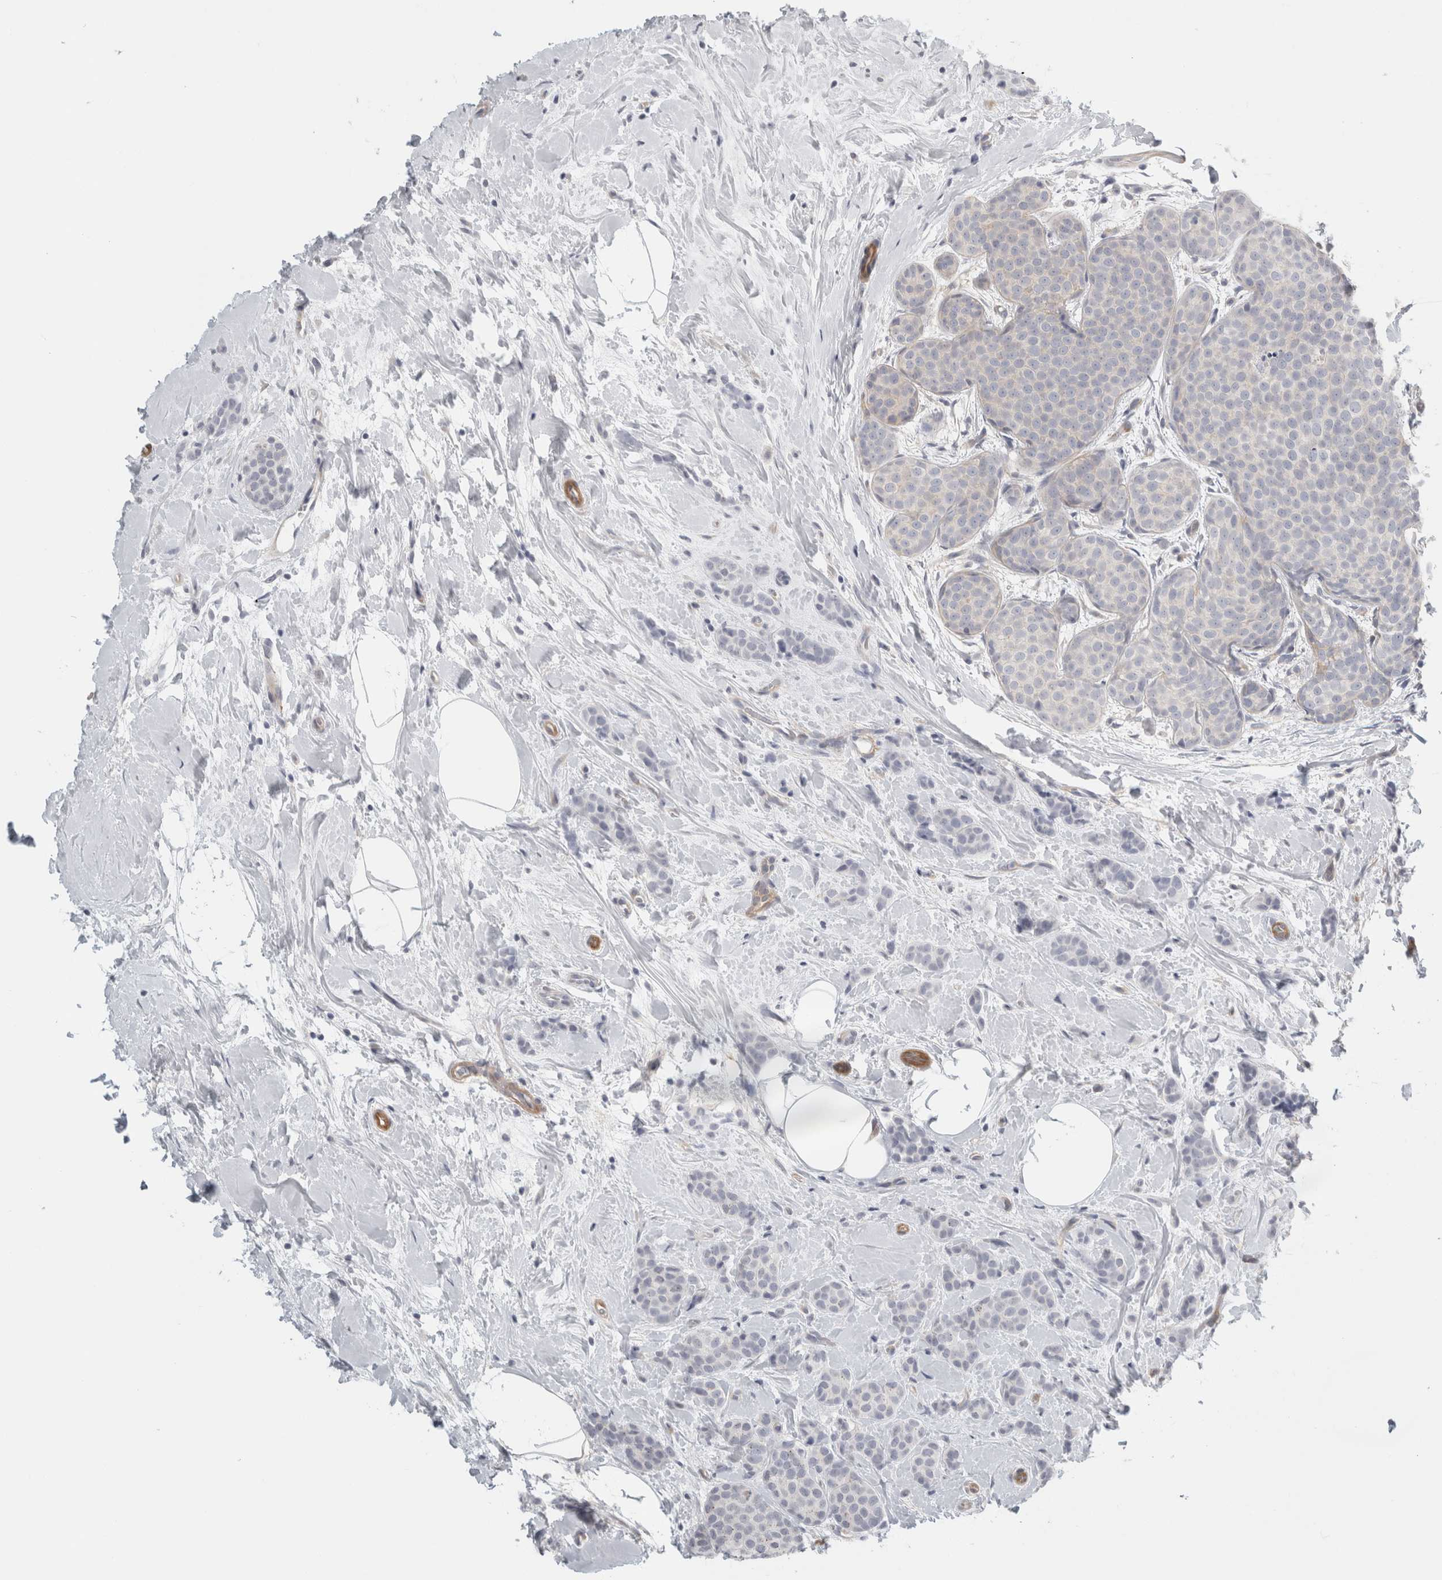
{"staining": {"intensity": "negative", "quantity": "none", "location": "none"}, "tissue": "breast cancer", "cell_type": "Tumor cells", "image_type": "cancer", "snomed": [{"axis": "morphology", "description": "Lobular carcinoma, in situ"}, {"axis": "morphology", "description": "Lobular carcinoma"}, {"axis": "topography", "description": "Breast"}], "caption": "The immunohistochemistry (IHC) histopathology image has no significant expression in tumor cells of breast cancer (lobular carcinoma in situ) tissue.", "gene": "FBLIM1", "patient": {"sex": "female", "age": 41}}